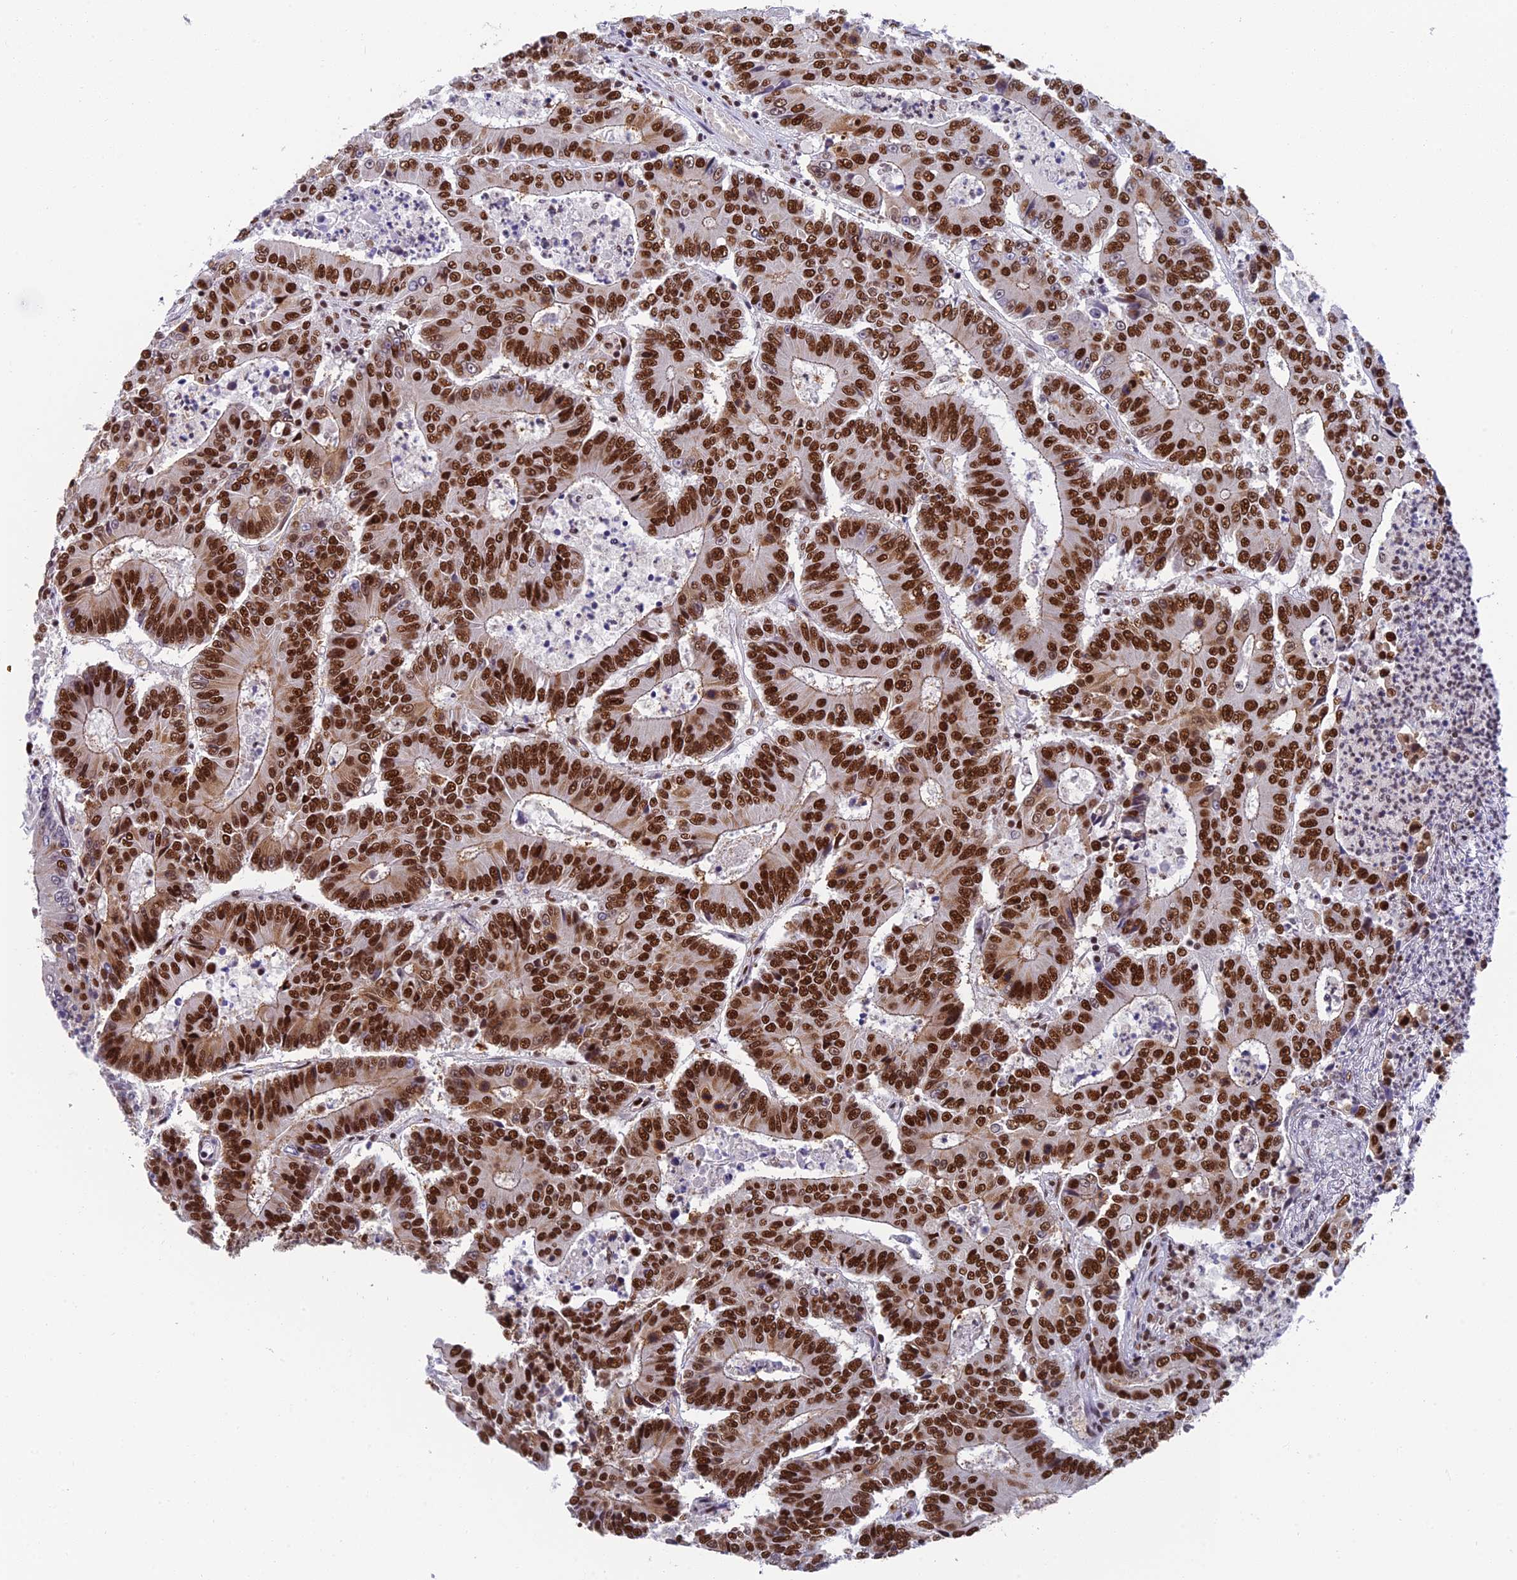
{"staining": {"intensity": "strong", "quantity": ">75%", "location": "nuclear"}, "tissue": "colorectal cancer", "cell_type": "Tumor cells", "image_type": "cancer", "snomed": [{"axis": "morphology", "description": "Adenocarcinoma, NOS"}, {"axis": "topography", "description": "Colon"}], "caption": "An IHC histopathology image of neoplastic tissue is shown. Protein staining in brown highlights strong nuclear positivity in colorectal cancer within tumor cells.", "gene": "EEF1AKMT3", "patient": {"sex": "male", "age": 83}}